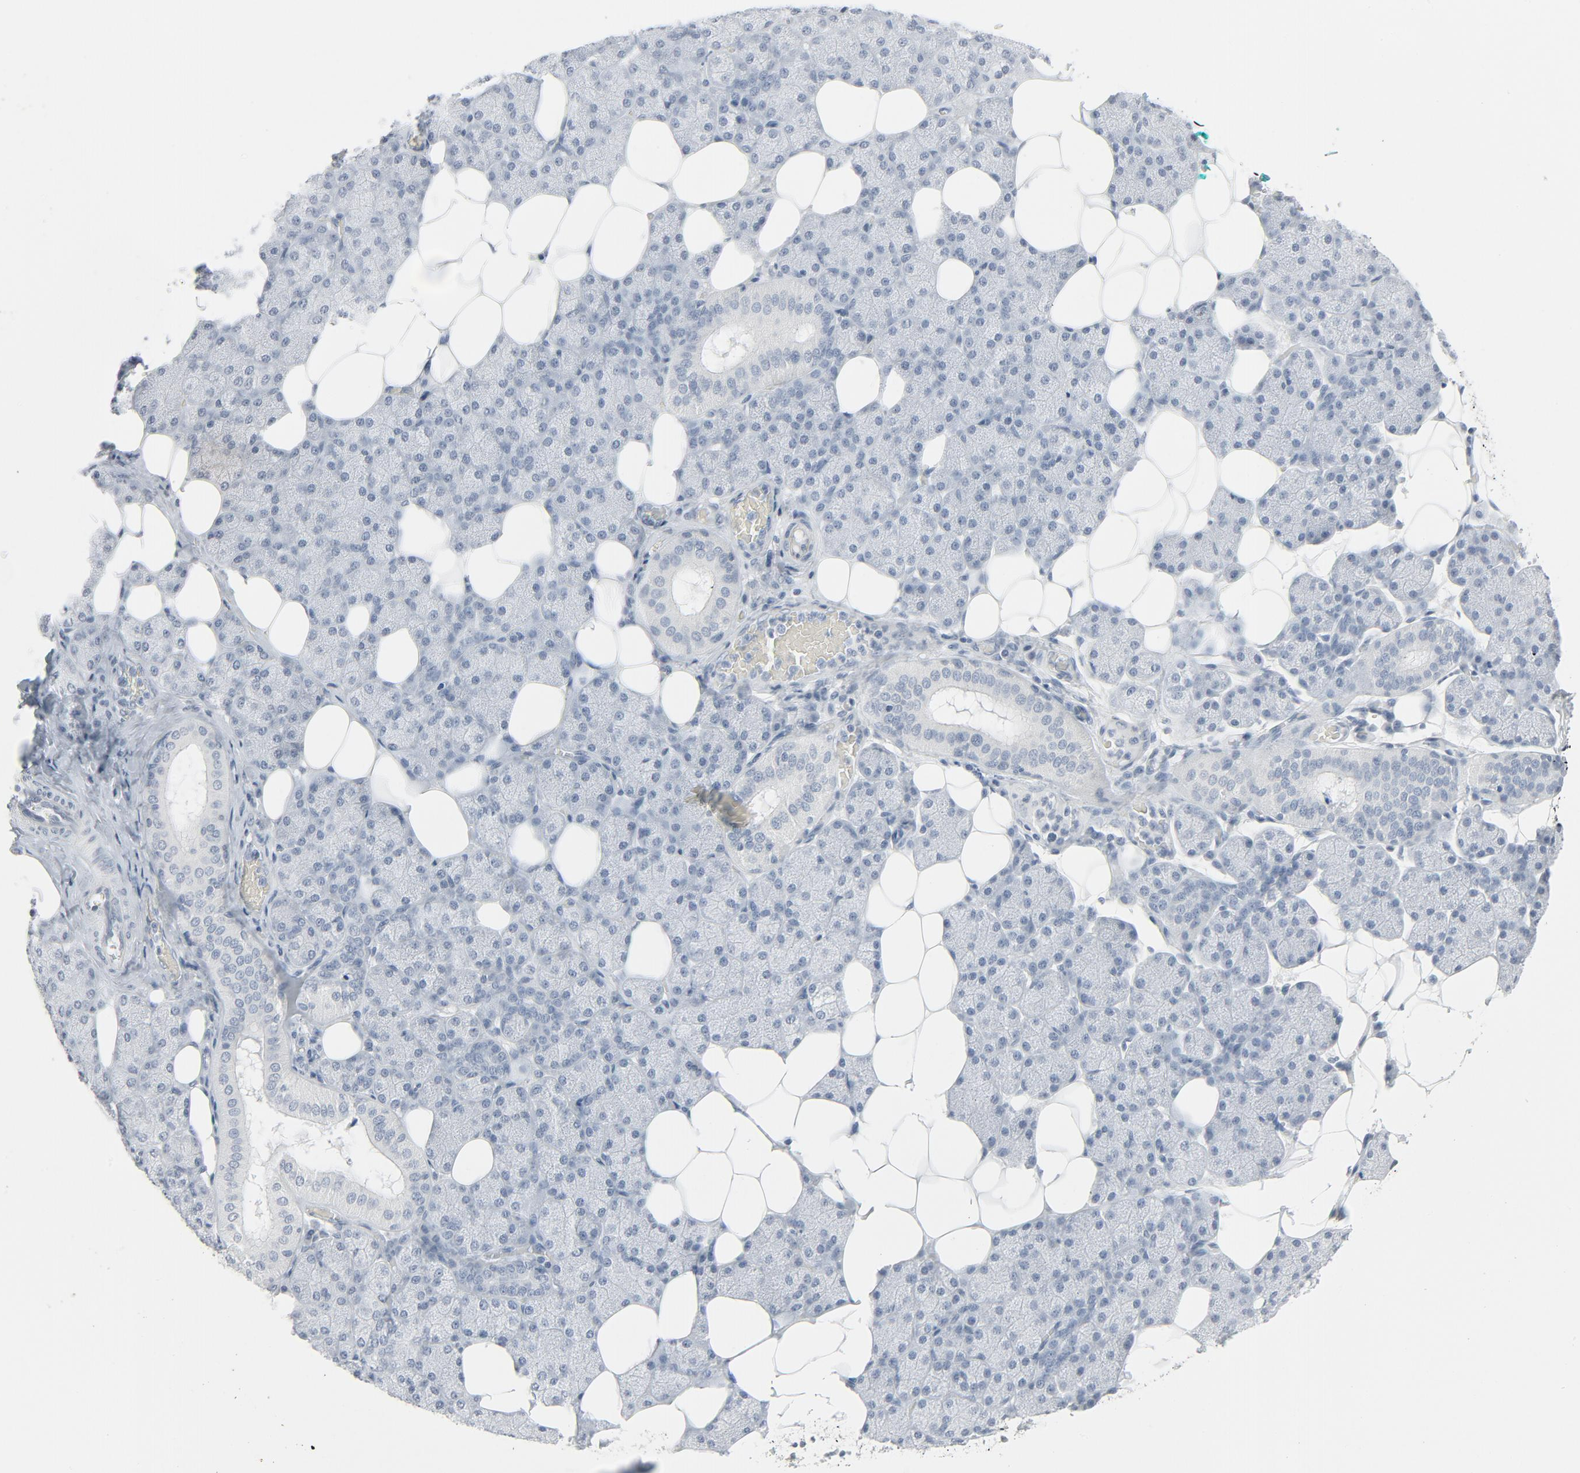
{"staining": {"intensity": "negative", "quantity": "none", "location": "none"}, "tissue": "salivary gland", "cell_type": "Glandular cells", "image_type": "normal", "snomed": [{"axis": "morphology", "description": "Normal tissue, NOS"}, {"axis": "topography", "description": "Lymph node"}, {"axis": "topography", "description": "Salivary gland"}], "caption": "A high-resolution histopathology image shows IHC staining of normal salivary gland, which displays no significant expression in glandular cells. (DAB (3,3'-diaminobenzidine) immunohistochemistry (IHC) visualized using brightfield microscopy, high magnification).", "gene": "FGFR3", "patient": {"sex": "male", "age": 8}}